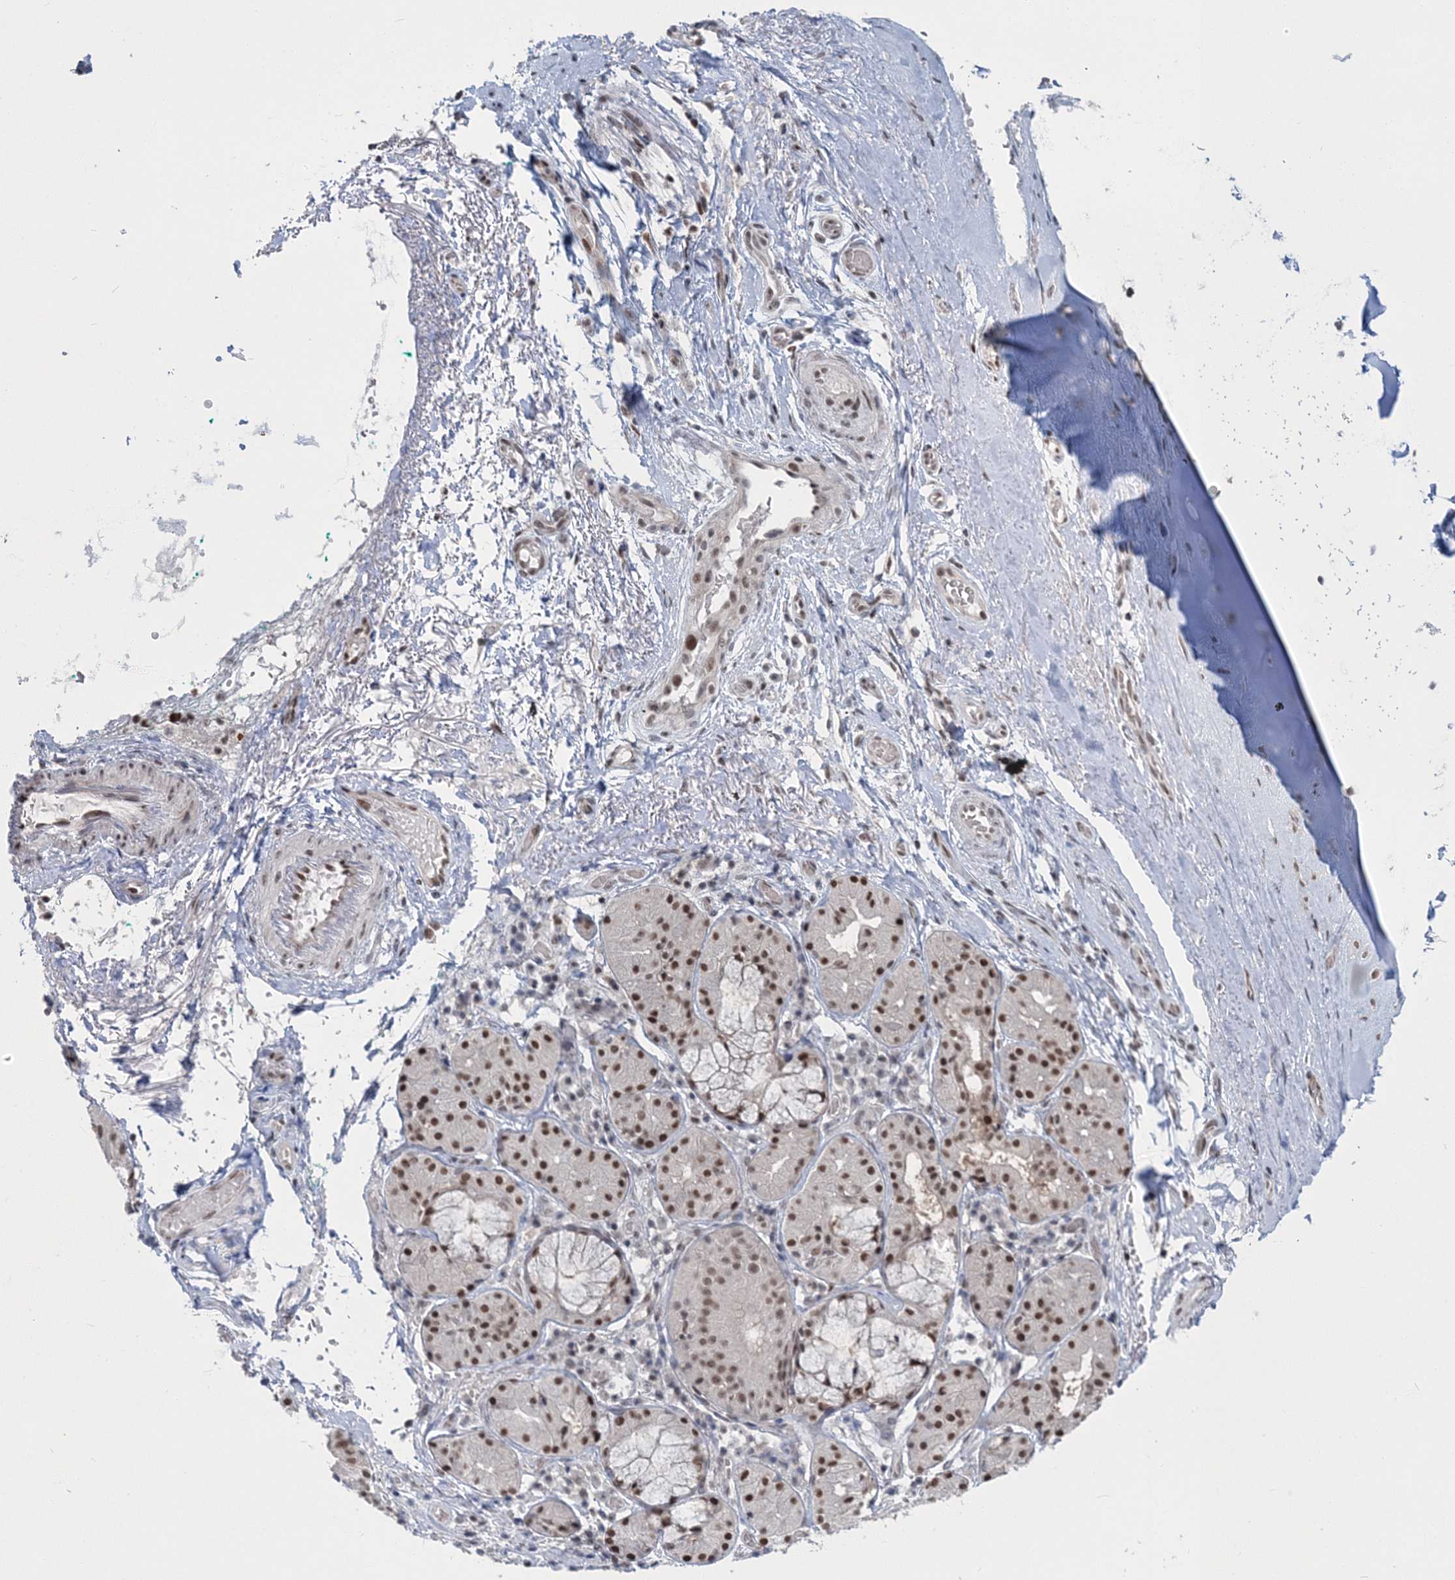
{"staining": {"intensity": "negative", "quantity": "none", "location": "none"}, "tissue": "adipose tissue", "cell_type": "Adipocytes", "image_type": "normal", "snomed": [{"axis": "morphology", "description": "Normal tissue, NOS"}, {"axis": "morphology", "description": "Basal cell carcinoma"}, {"axis": "topography", "description": "Cartilage tissue"}, {"axis": "topography", "description": "Nasopharynx"}, {"axis": "topography", "description": "Oral tissue"}], "caption": "Adipocytes show no significant protein staining in benign adipose tissue. (DAB immunohistochemistry (IHC), high magnification).", "gene": "PDS5A", "patient": {"sex": "female", "age": 77}}